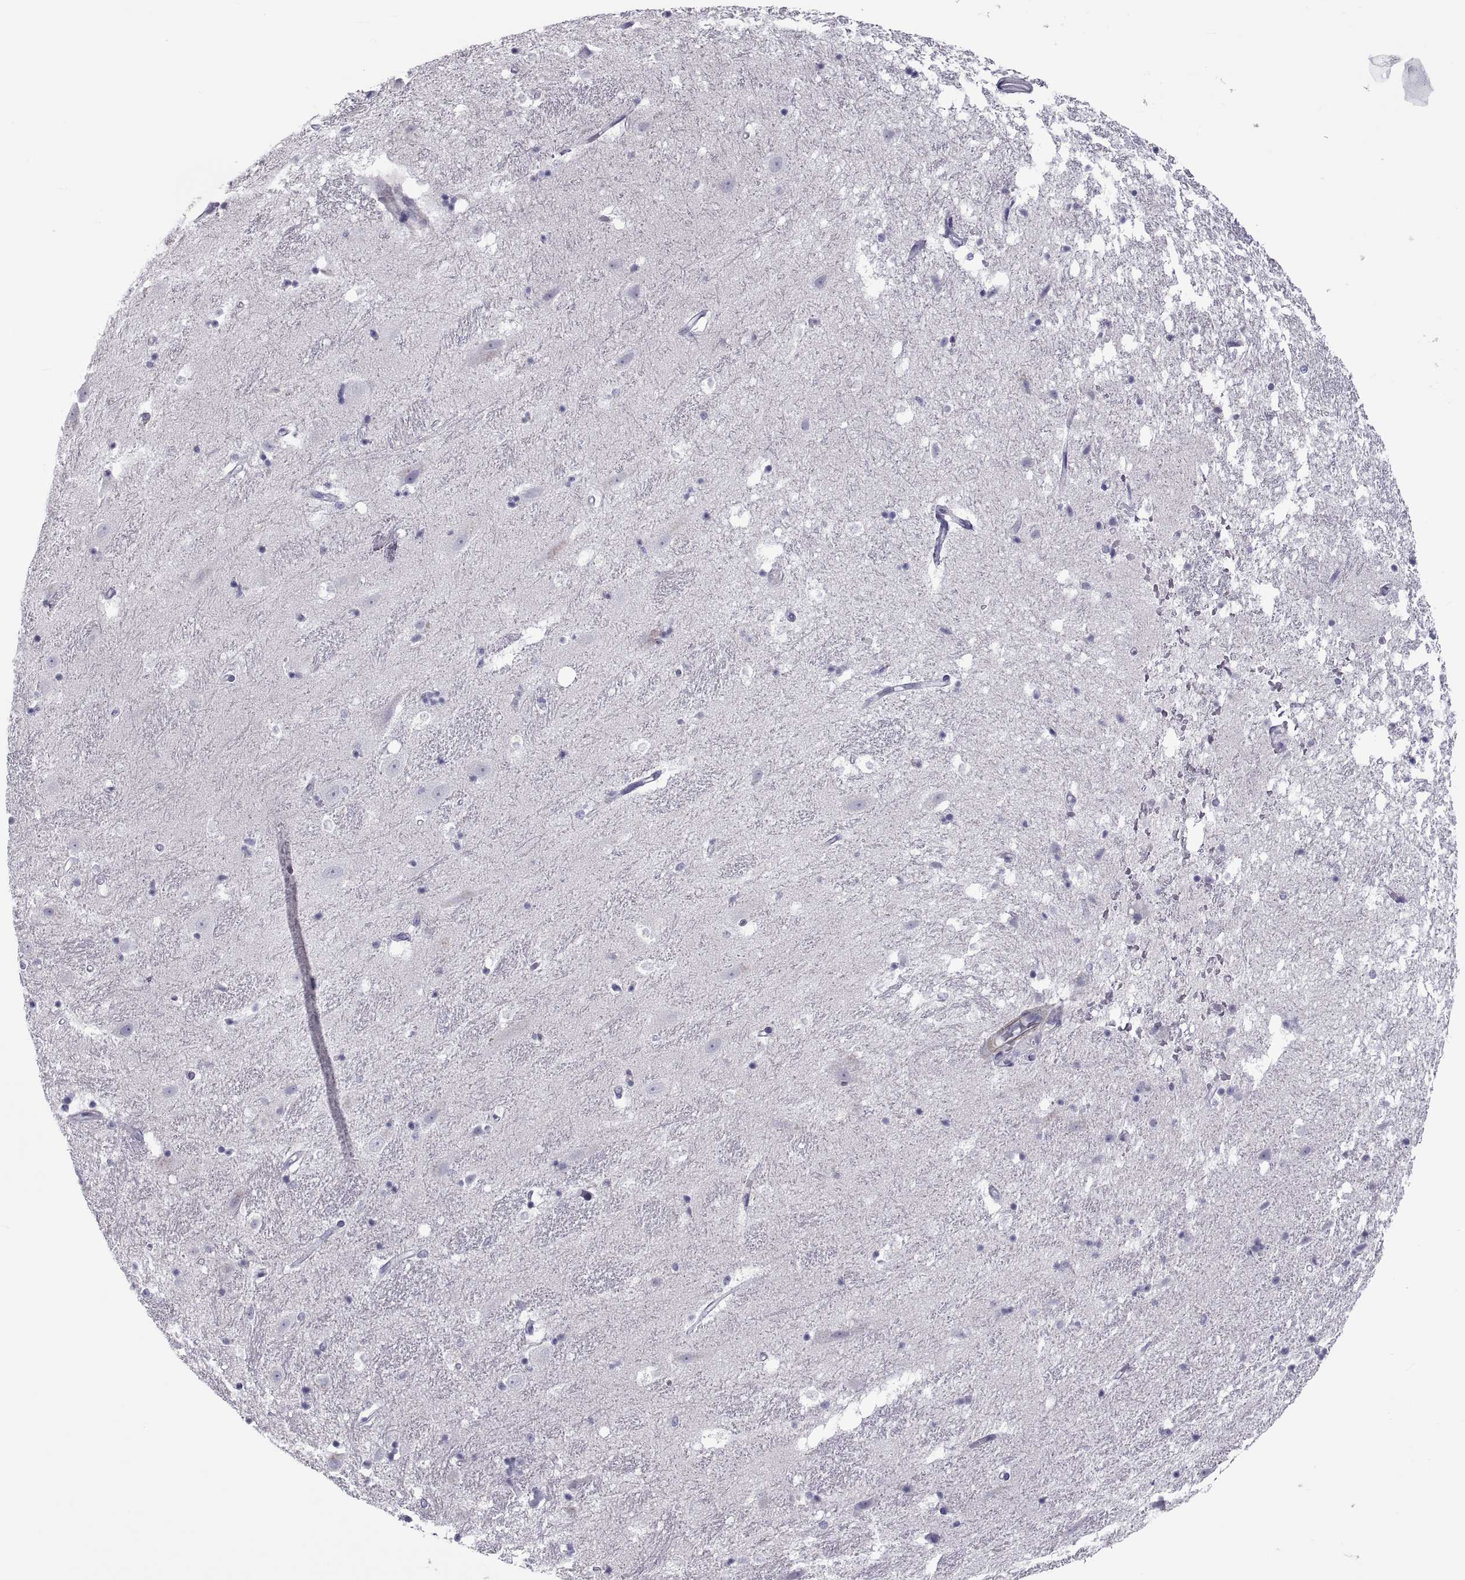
{"staining": {"intensity": "negative", "quantity": "none", "location": "none"}, "tissue": "hippocampus", "cell_type": "Glial cells", "image_type": "normal", "snomed": [{"axis": "morphology", "description": "Normal tissue, NOS"}, {"axis": "topography", "description": "Hippocampus"}], "caption": "There is no significant expression in glial cells of hippocampus. The staining is performed using DAB (3,3'-diaminobenzidine) brown chromogen with nuclei counter-stained in using hematoxylin.", "gene": "MAGEB1", "patient": {"sex": "male", "age": 49}}